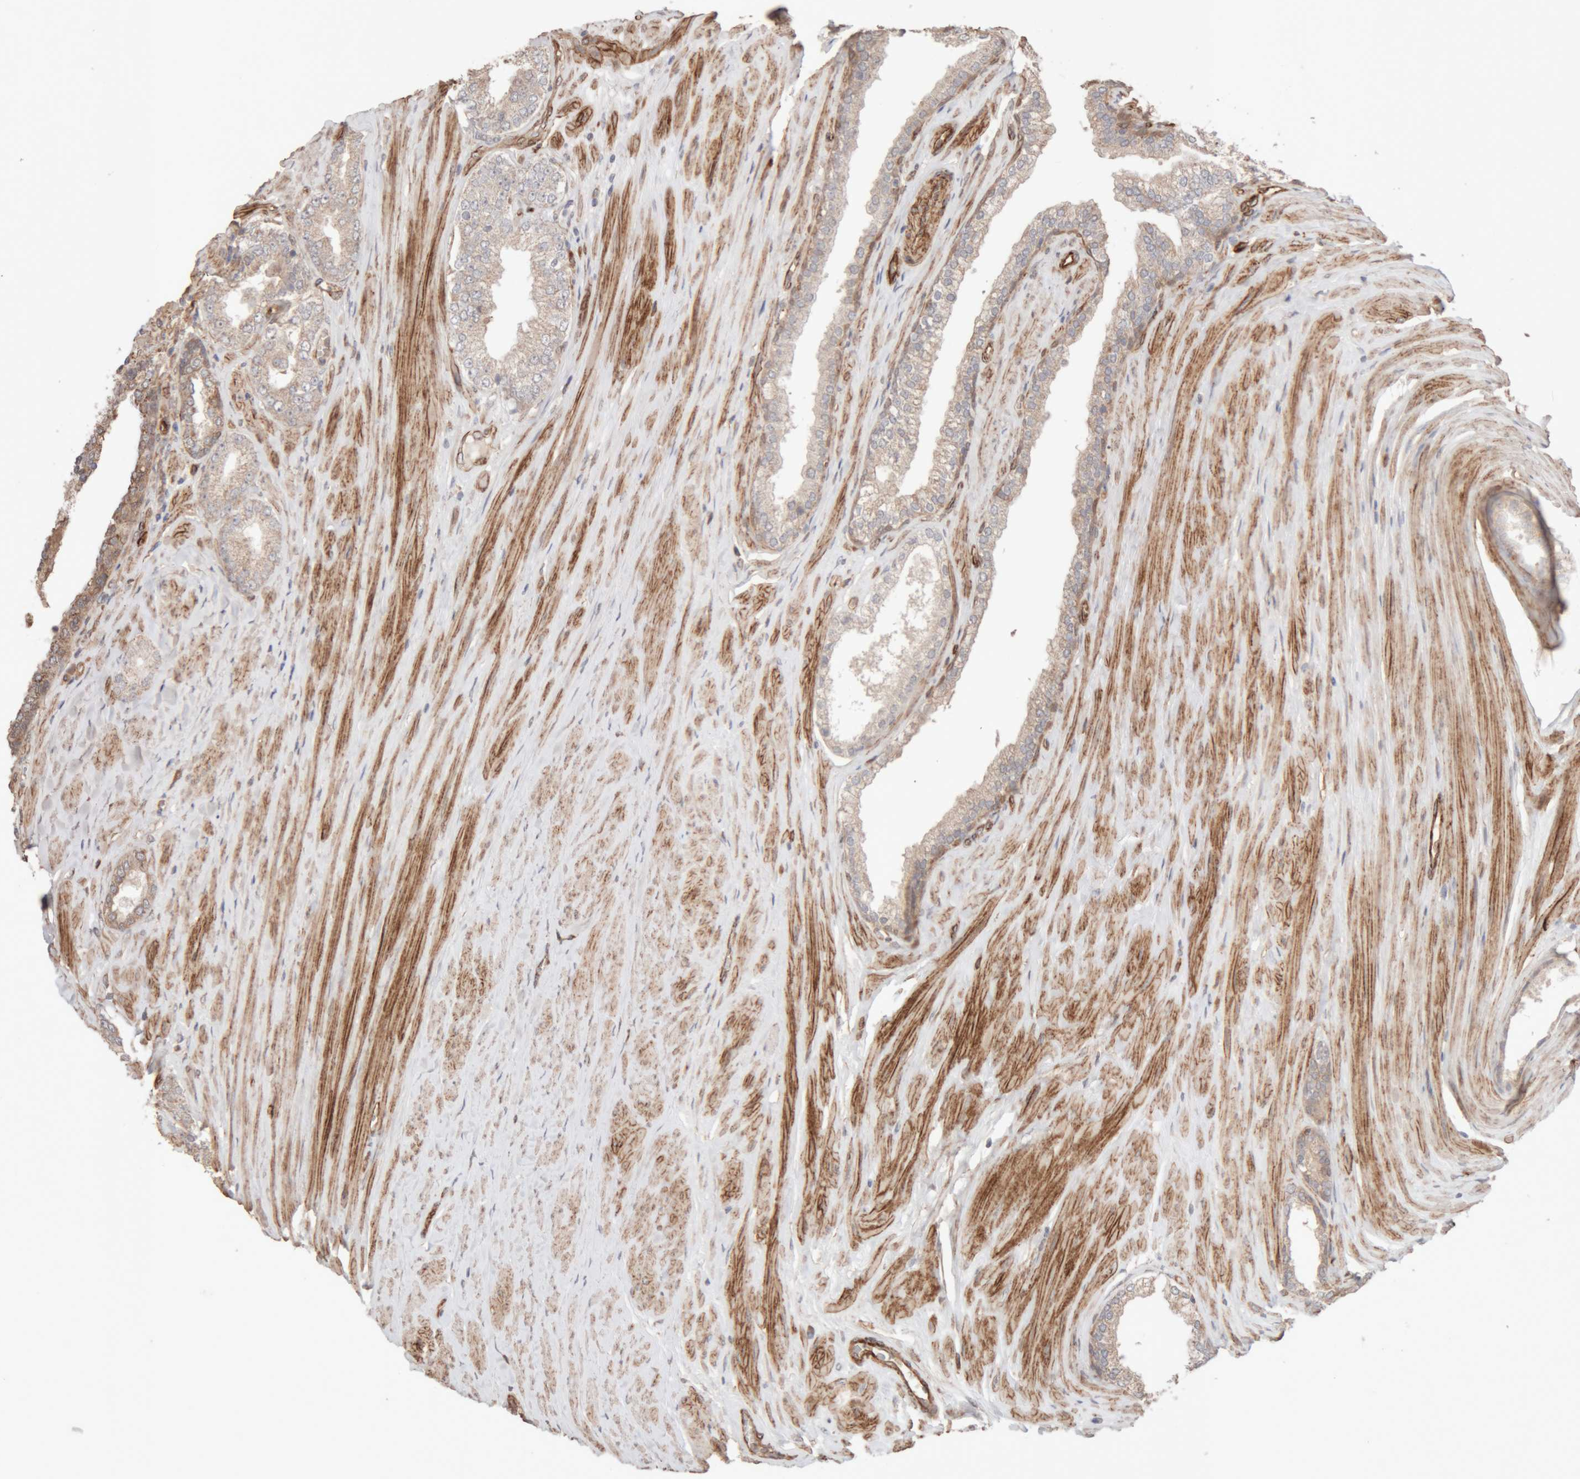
{"staining": {"intensity": "weak", "quantity": "25%-75%", "location": "cytoplasmic/membranous"}, "tissue": "prostate cancer", "cell_type": "Tumor cells", "image_type": "cancer", "snomed": [{"axis": "morphology", "description": "Adenocarcinoma, Low grade"}, {"axis": "topography", "description": "Prostate"}], "caption": "Prostate low-grade adenocarcinoma was stained to show a protein in brown. There is low levels of weak cytoplasmic/membranous staining in about 25%-75% of tumor cells.", "gene": "RAB32", "patient": {"sex": "male", "age": 62}}